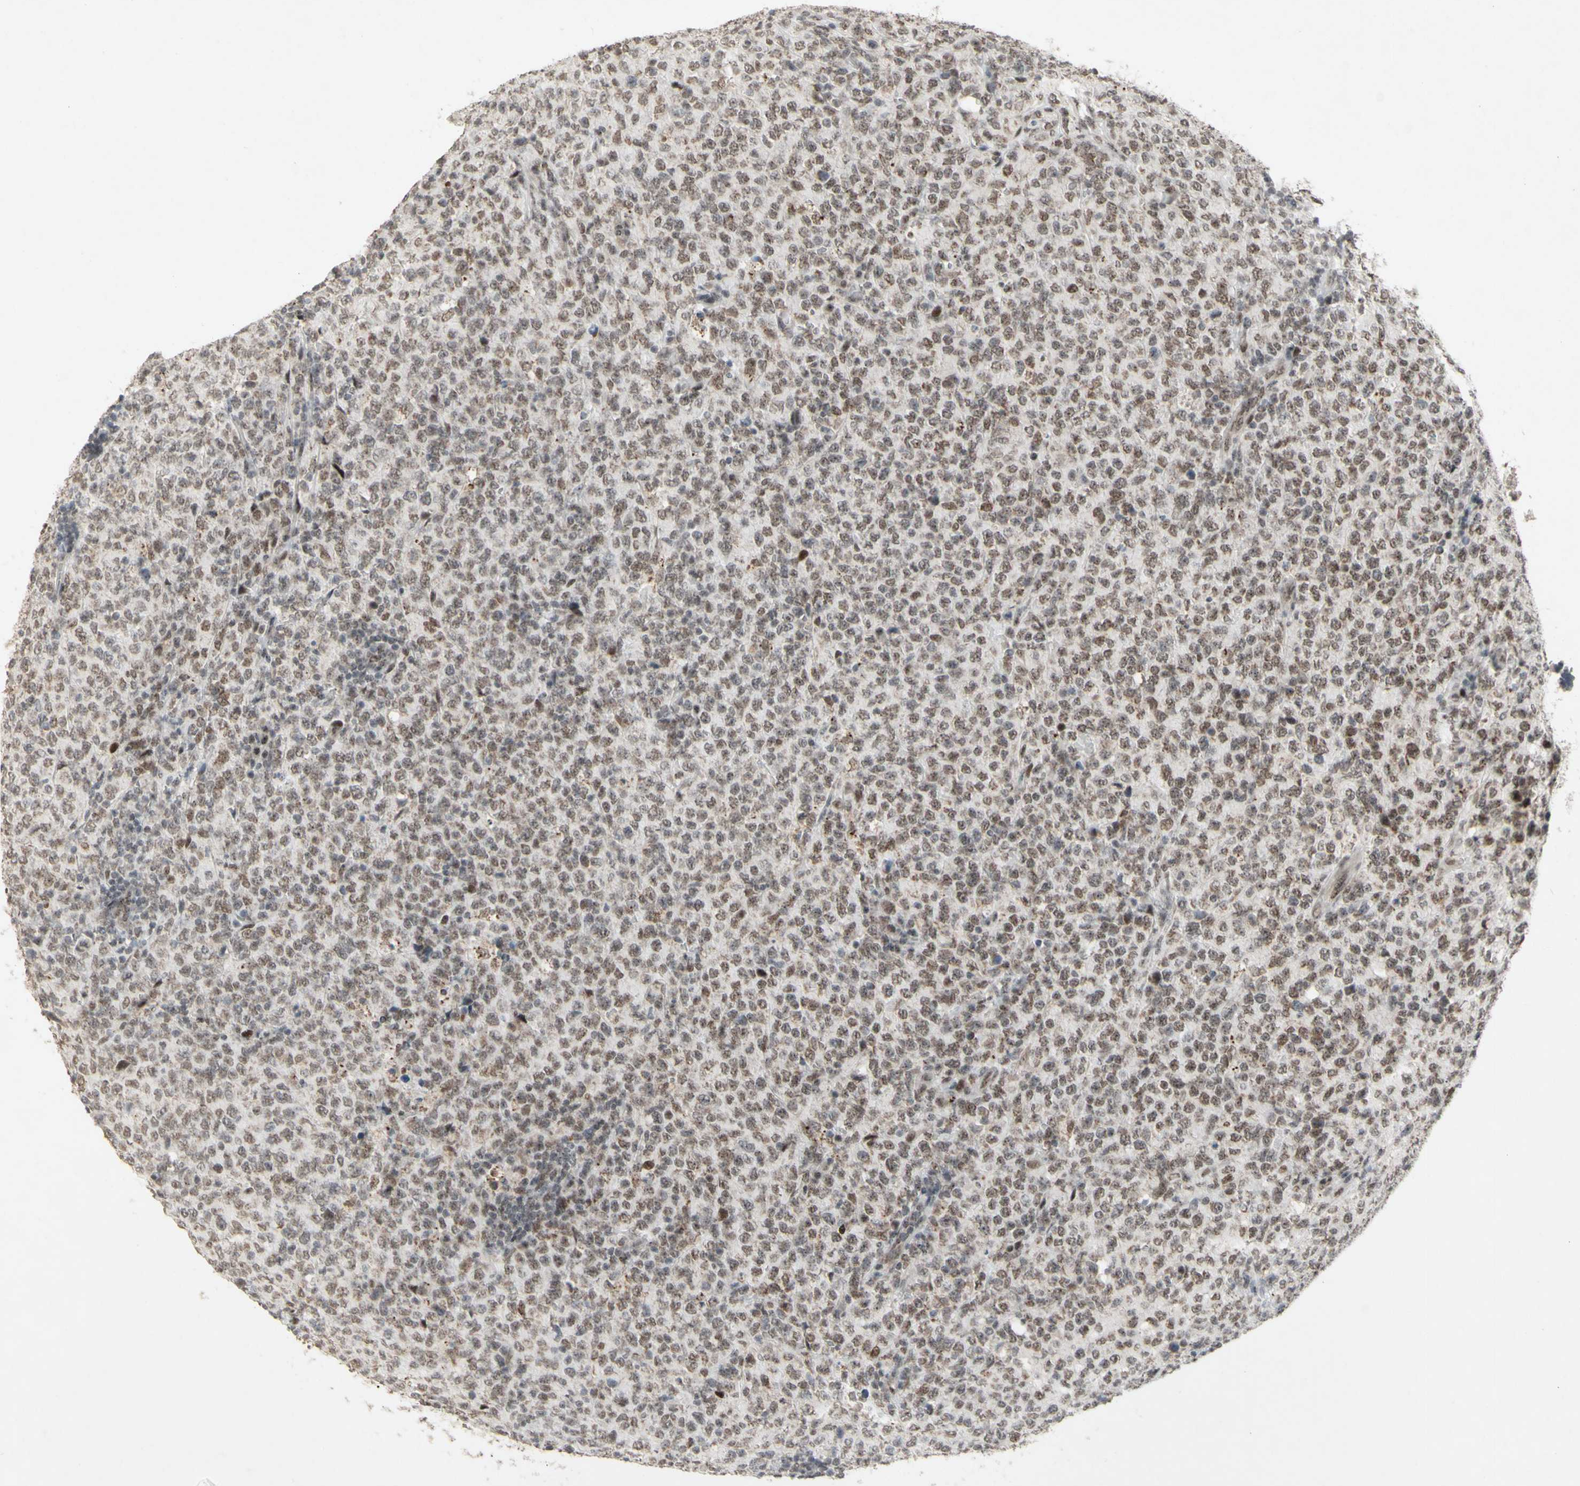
{"staining": {"intensity": "weak", "quantity": "25%-75%", "location": "nuclear"}, "tissue": "lymphoma", "cell_type": "Tumor cells", "image_type": "cancer", "snomed": [{"axis": "morphology", "description": "Malignant lymphoma, non-Hodgkin's type, High grade"}, {"axis": "topography", "description": "Tonsil"}], "caption": "Weak nuclear positivity is appreciated in about 25%-75% of tumor cells in high-grade malignant lymphoma, non-Hodgkin's type.", "gene": "CENPB", "patient": {"sex": "female", "age": 36}}